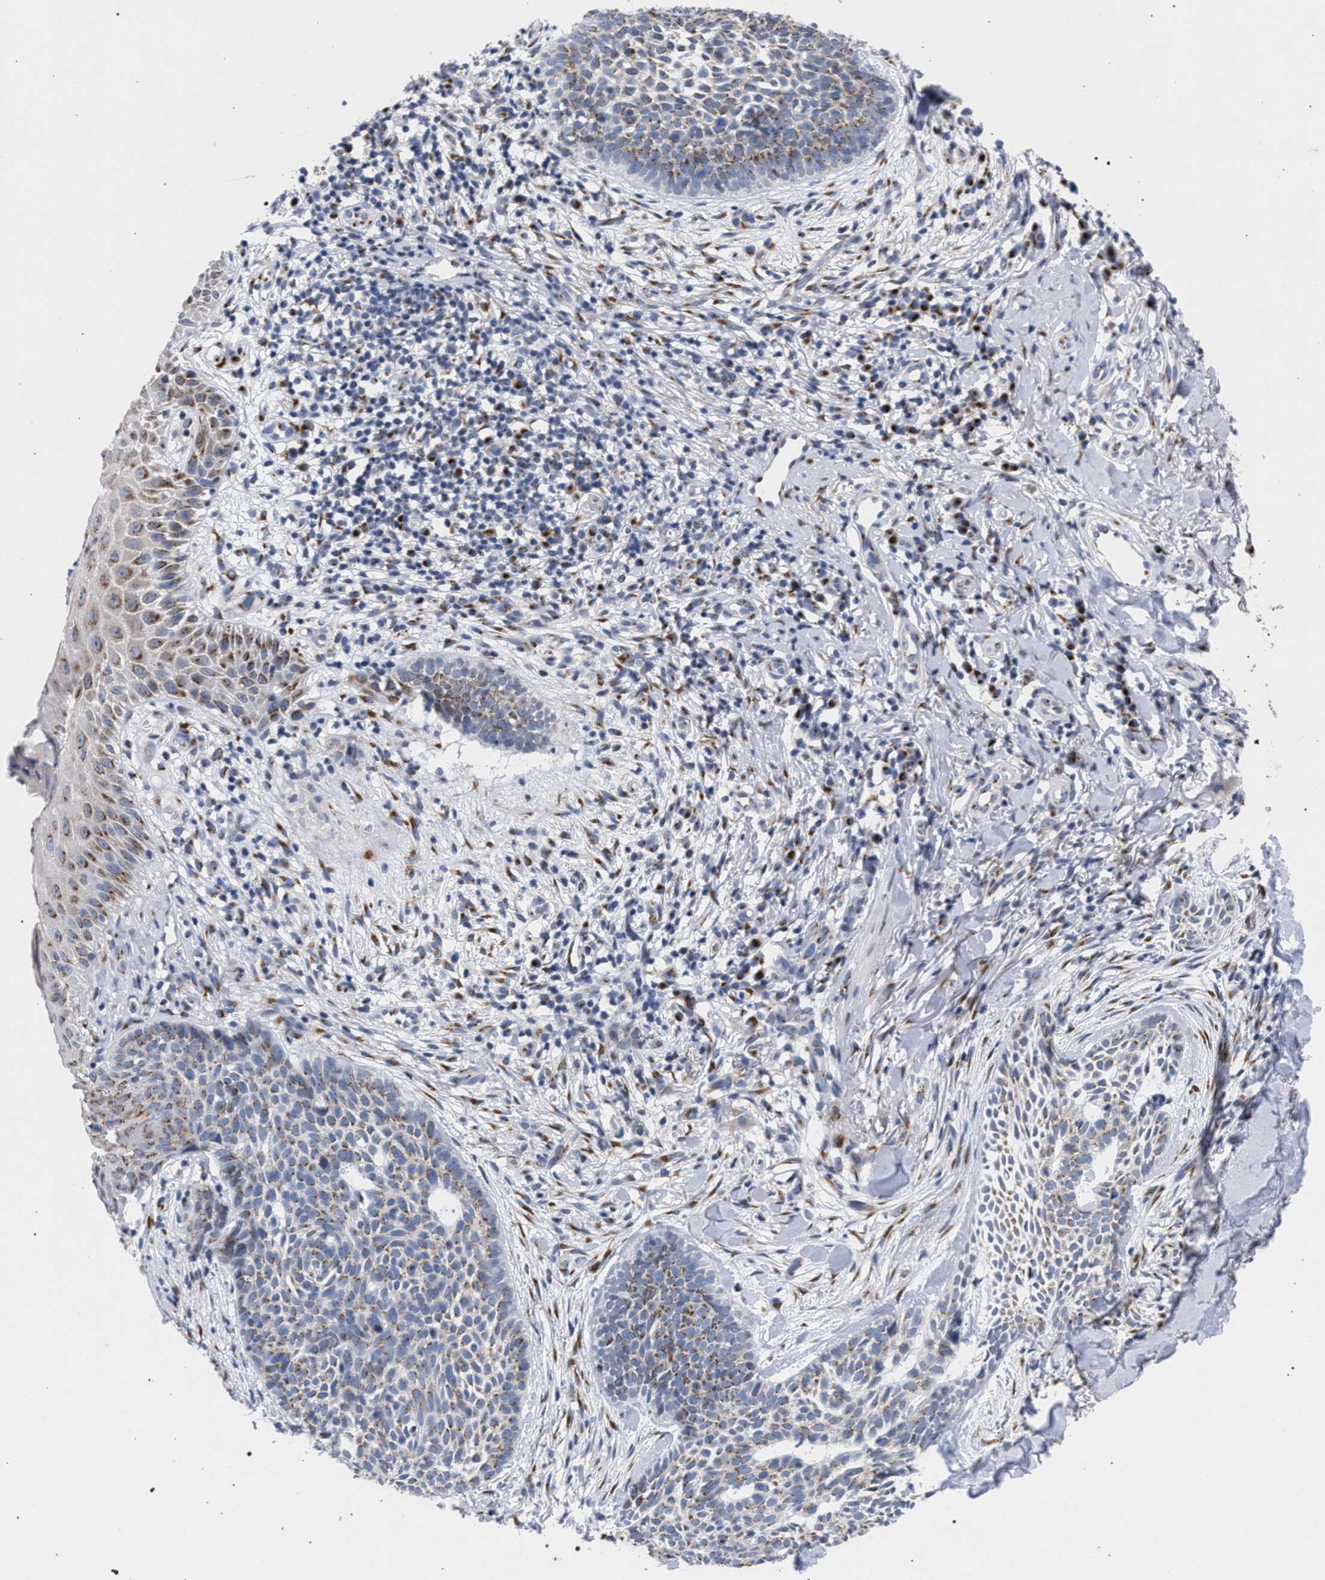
{"staining": {"intensity": "weak", "quantity": ">75%", "location": "cytoplasmic/membranous"}, "tissue": "skin cancer", "cell_type": "Tumor cells", "image_type": "cancer", "snomed": [{"axis": "morphology", "description": "Normal tissue, NOS"}, {"axis": "morphology", "description": "Basal cell carcinoma"}, {"axis": "topography", "description": "Skin"}], "caption": "There is low levels of weak cytoplasmic/membranous positivity in tumor cells of basal cell carcinoma (skin), as demonstrated by immunohistochemical staining (brown color).", "gene": "GOLGA2", "patient": {"sex": "male", "age": 67}}